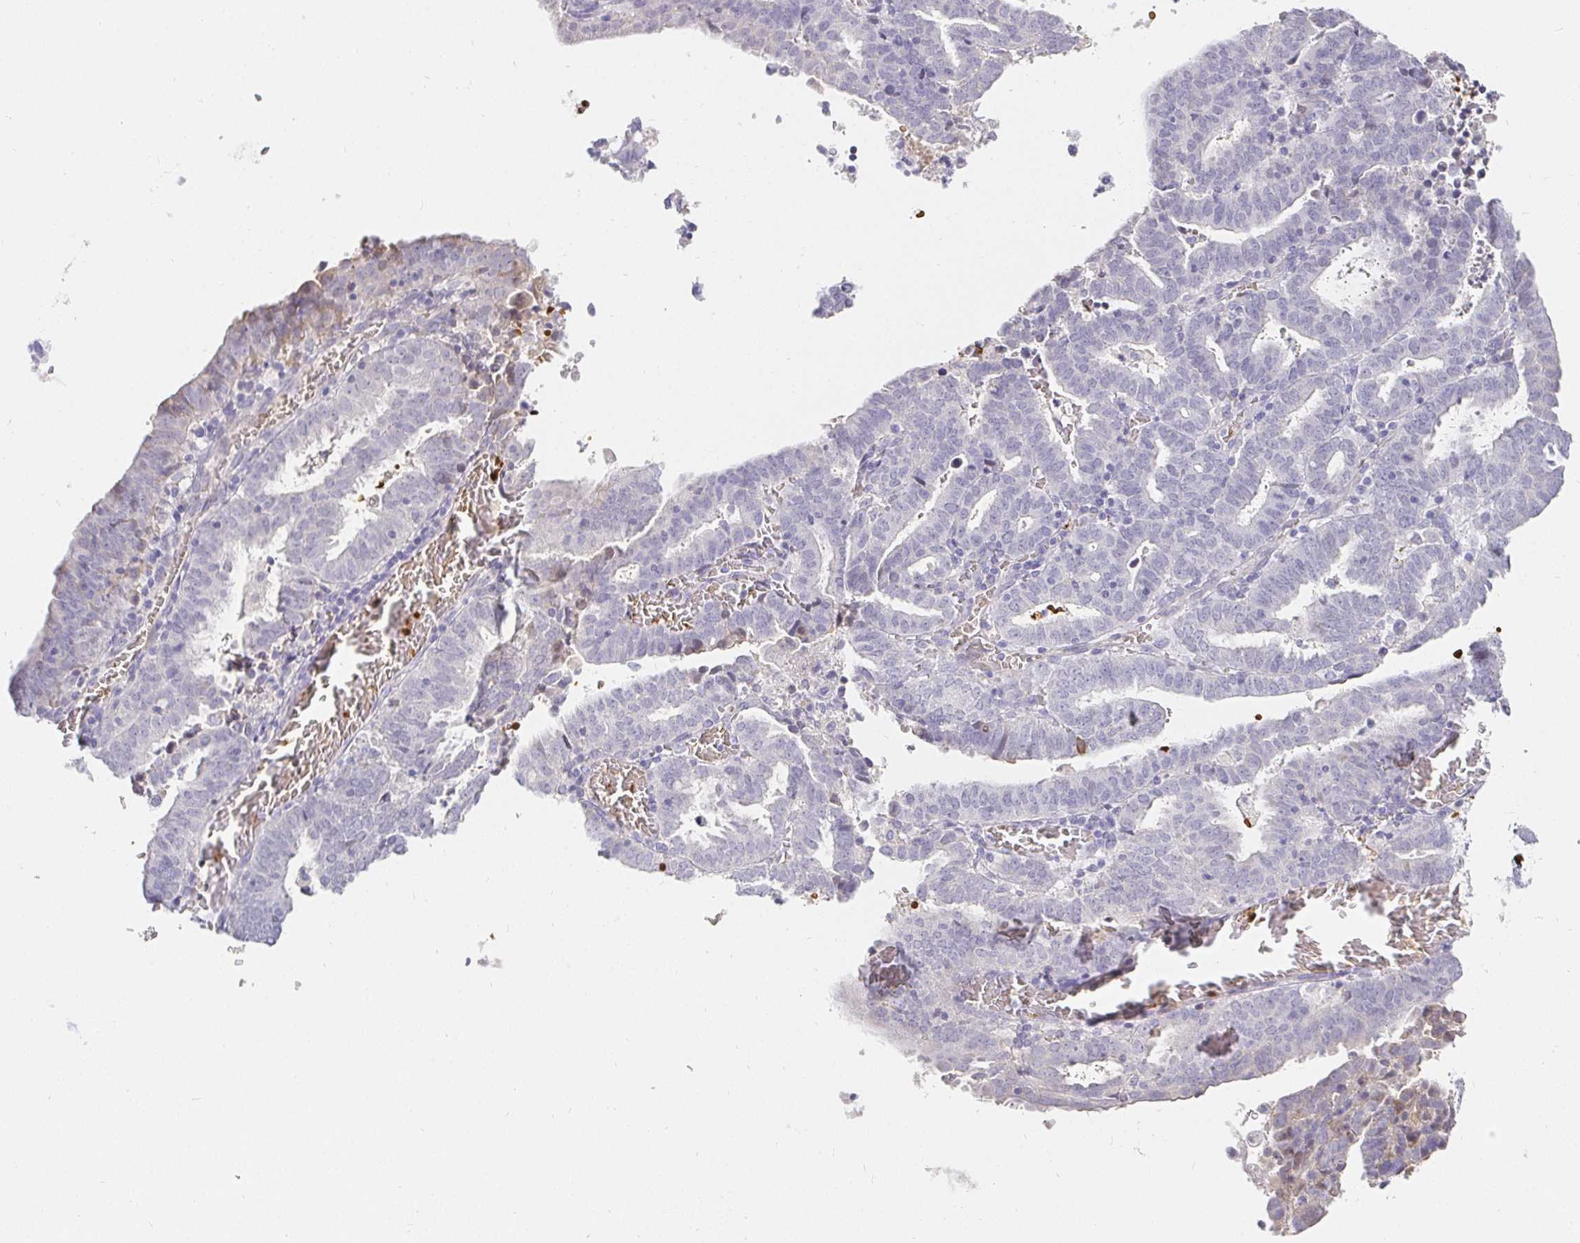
{"staining": {"intensity": "negative", "quantity": "none", "location": "none"}, "tissue": "endometrial cancer", "cell_type": "Tumor cells", "image_type": "cancer", "snomed": [{"axis": "morphology", "description": "Adenocarcinoma, NOS"}, {"axis": "topography", "description": "Uterus"}], "caption": "Tumor cells are negative for protein expression in human endometrial adenocarcinoma. (Immunohistochemistry (ihc), brightfield microscopy, high magnification).", "gene": "FGF21", "patient": {"sex": "female", "age": 83}}